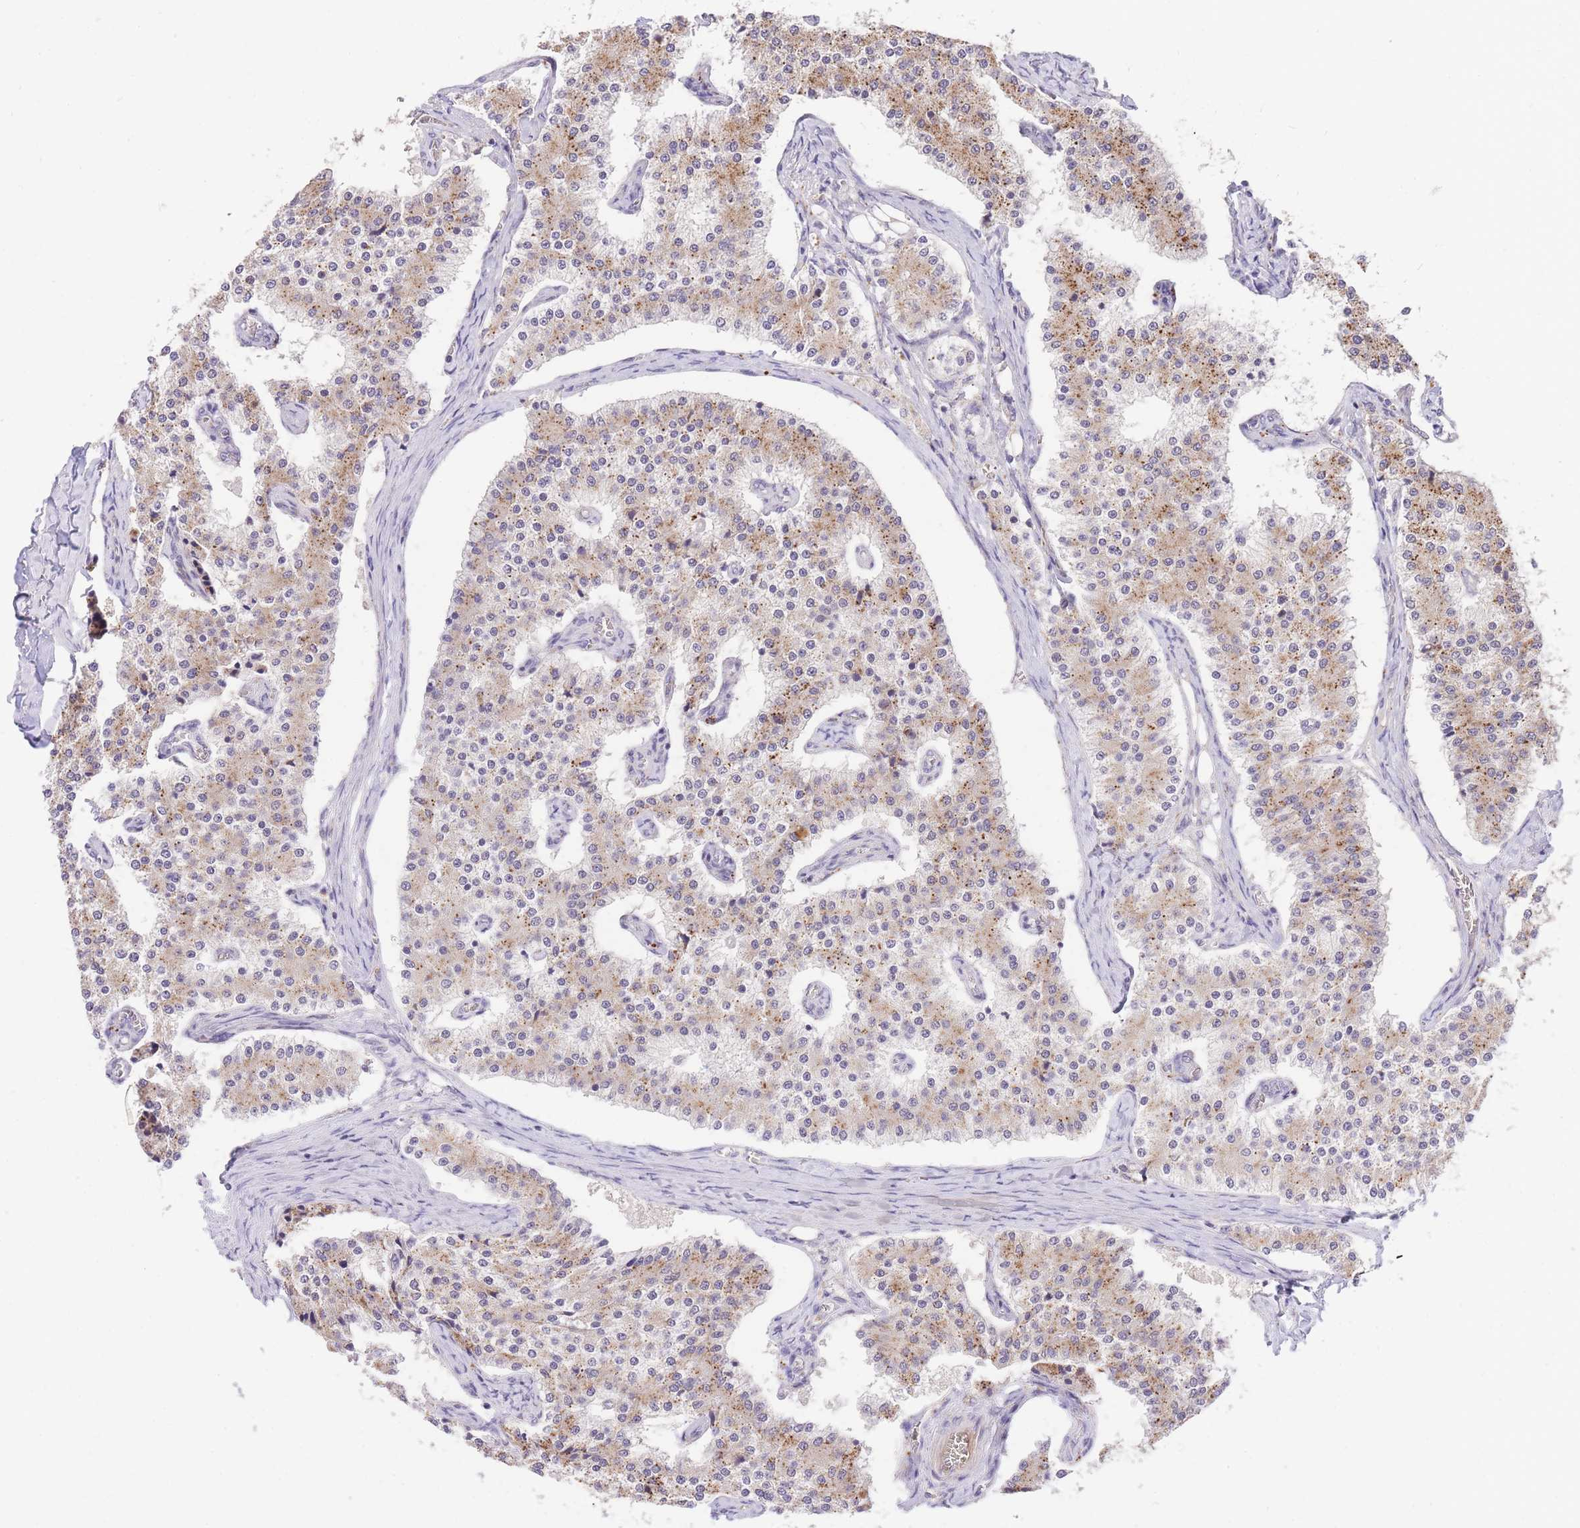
{"staining": {"intensity": "moderate", "quantity": "25%-75%", "location": "cytoplasmic/membranous"}, "tissue": "carcinoid", "cell_type": "Tumor cells", "image_type": "cancer", "snomed": [{"axis": "morphology", "description": "Carcinoid, malignant, NOS"}, {"axis": "topography", "description": "Colon"}], "caption": "The image exhibits staining of carcinoid, revealing moderate cytoplasmic/membranous protein staining (brown color) within tumor cells.", "gene": "UBXN7", "patient": {"sex": "female", "age": 52}}